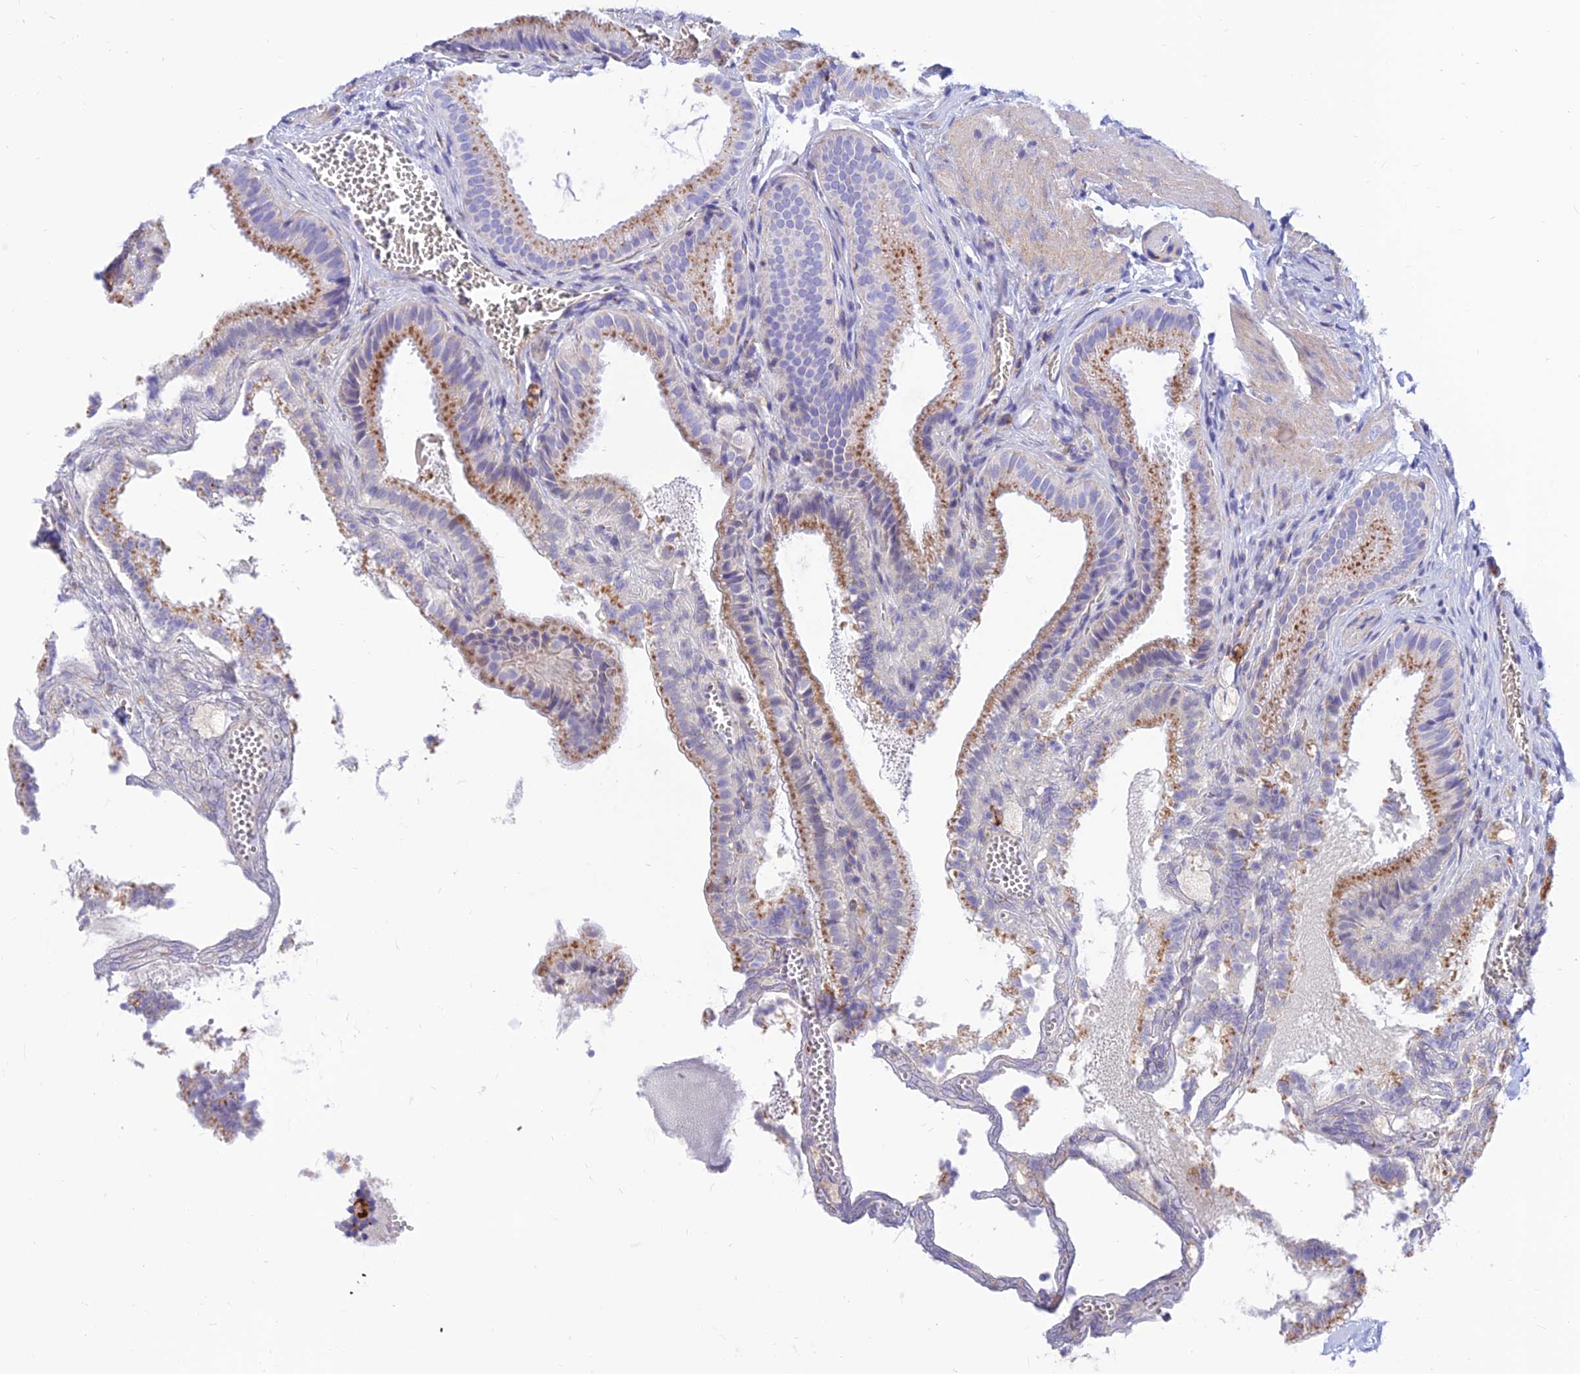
{"staining": {"intensity": "moderate", "quantity": ">75%", "location": "cytoplasmic/membranous"}, "tissue": "gallbladder", "cell_type": "Glandular cells", "image_type": "normal", "snomed": [{"axis": "morphology", "description": "Normal tissue, NOS"}, {"axis": "topography", "description": "Gallbladder"}], "caption": "This is an image of immunohistochemistry (IHC) staining of benign gallbladder, which shows moderate positivity in the cytoplasmic/membranous of glandular cells.", "gene": "SPNS1", "patient": {"sex": "male", "age": 38}}